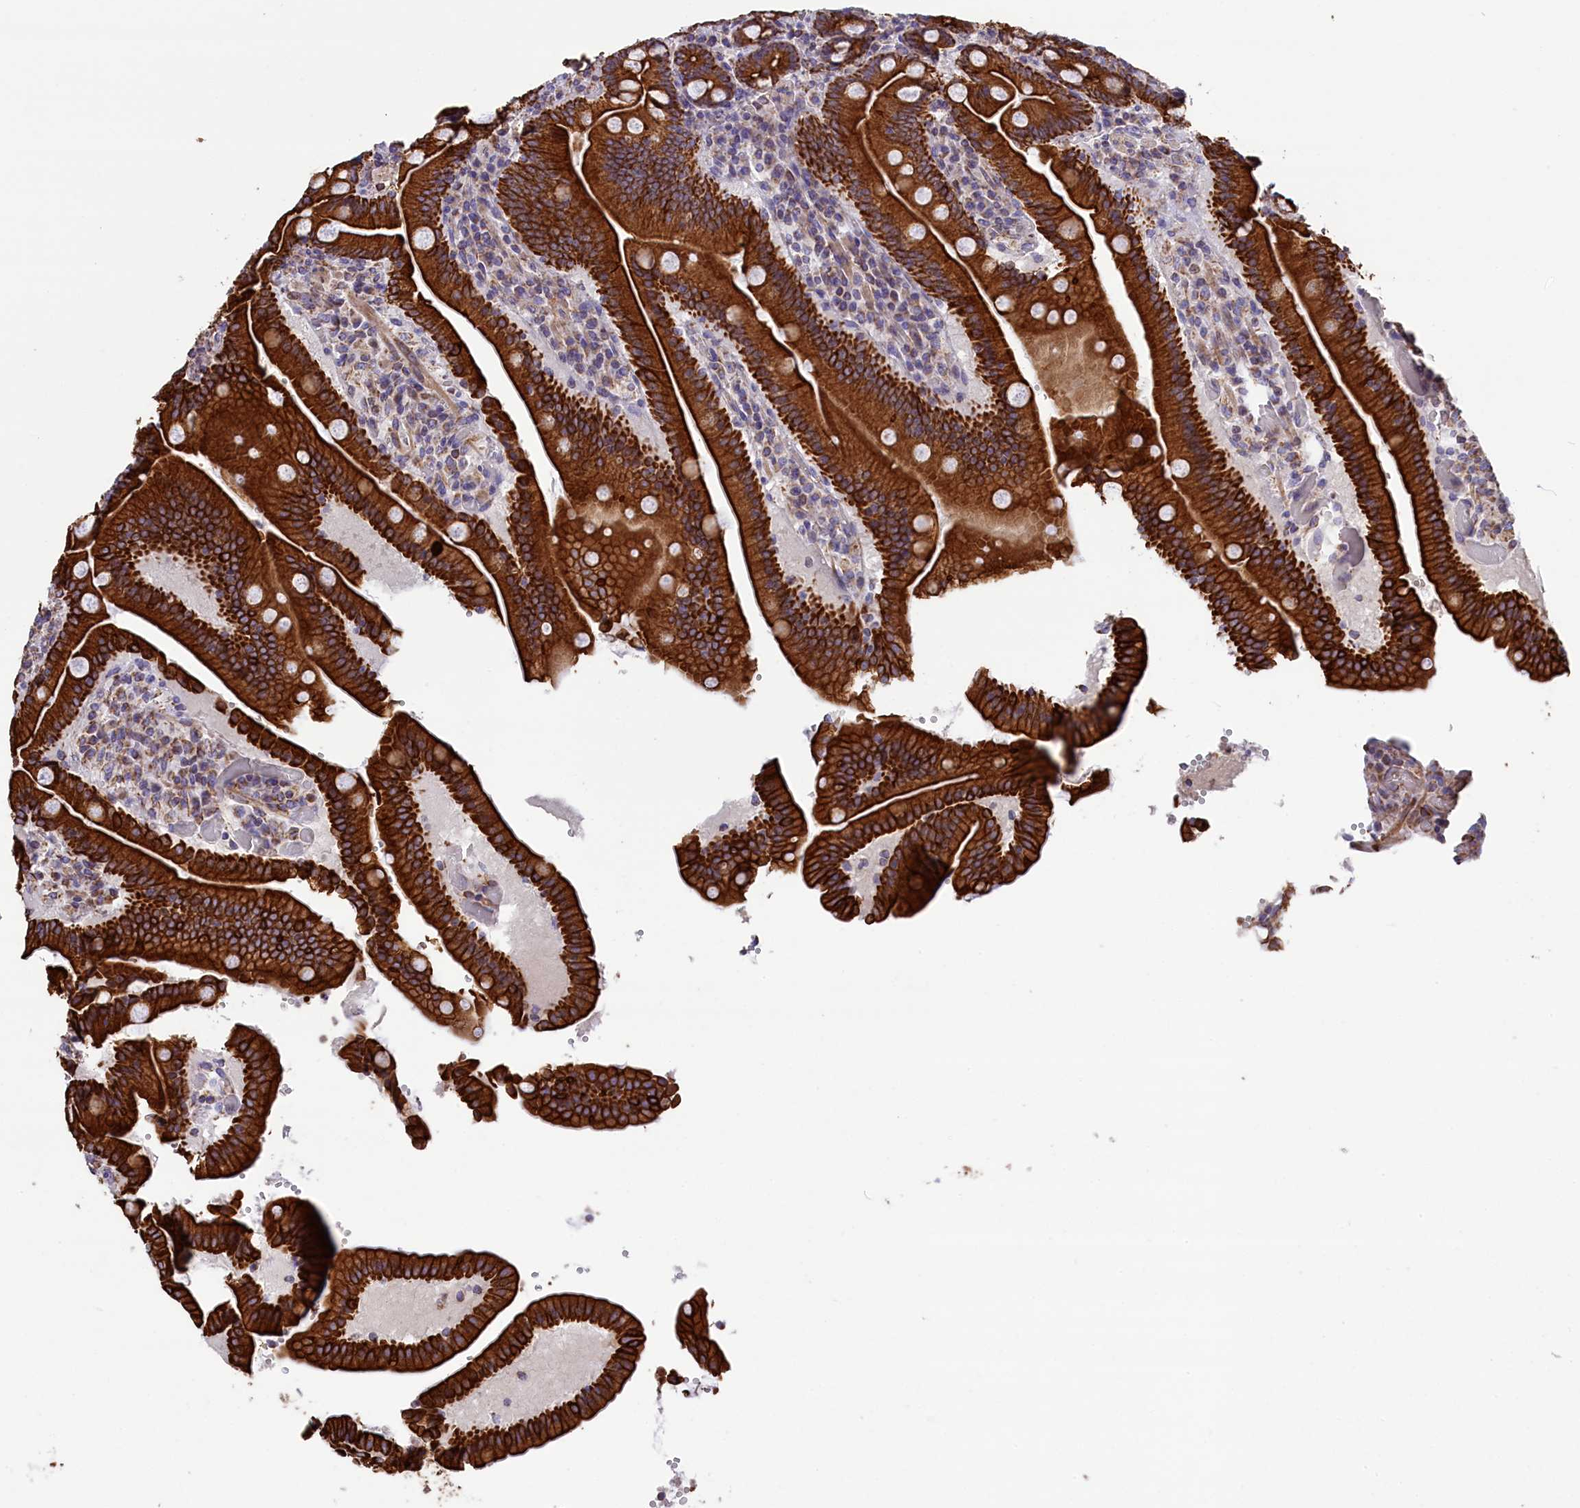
{"staining": {"intensity": "strong", "quantity": ">75%", "location": "cytoplasmic/membranous"}, "tissue": "duodenum", "cell_type": "Glandular cells", "image_type": "normal", "snomed": [{"axis": "morphology", "description": "Normal tissue, NOS"}, {"axis": "topography", "description": "Duodenum"}], "caption": "Immunohistochemistry photomicrograph of normal human duodenum stained for a protein (brown), which exhibits high levels of strong cytoplasmic/membranous expression in about >75% of glandular cells.", "gene": "GATB", "patient": {"sex": "female", "age": 62}}